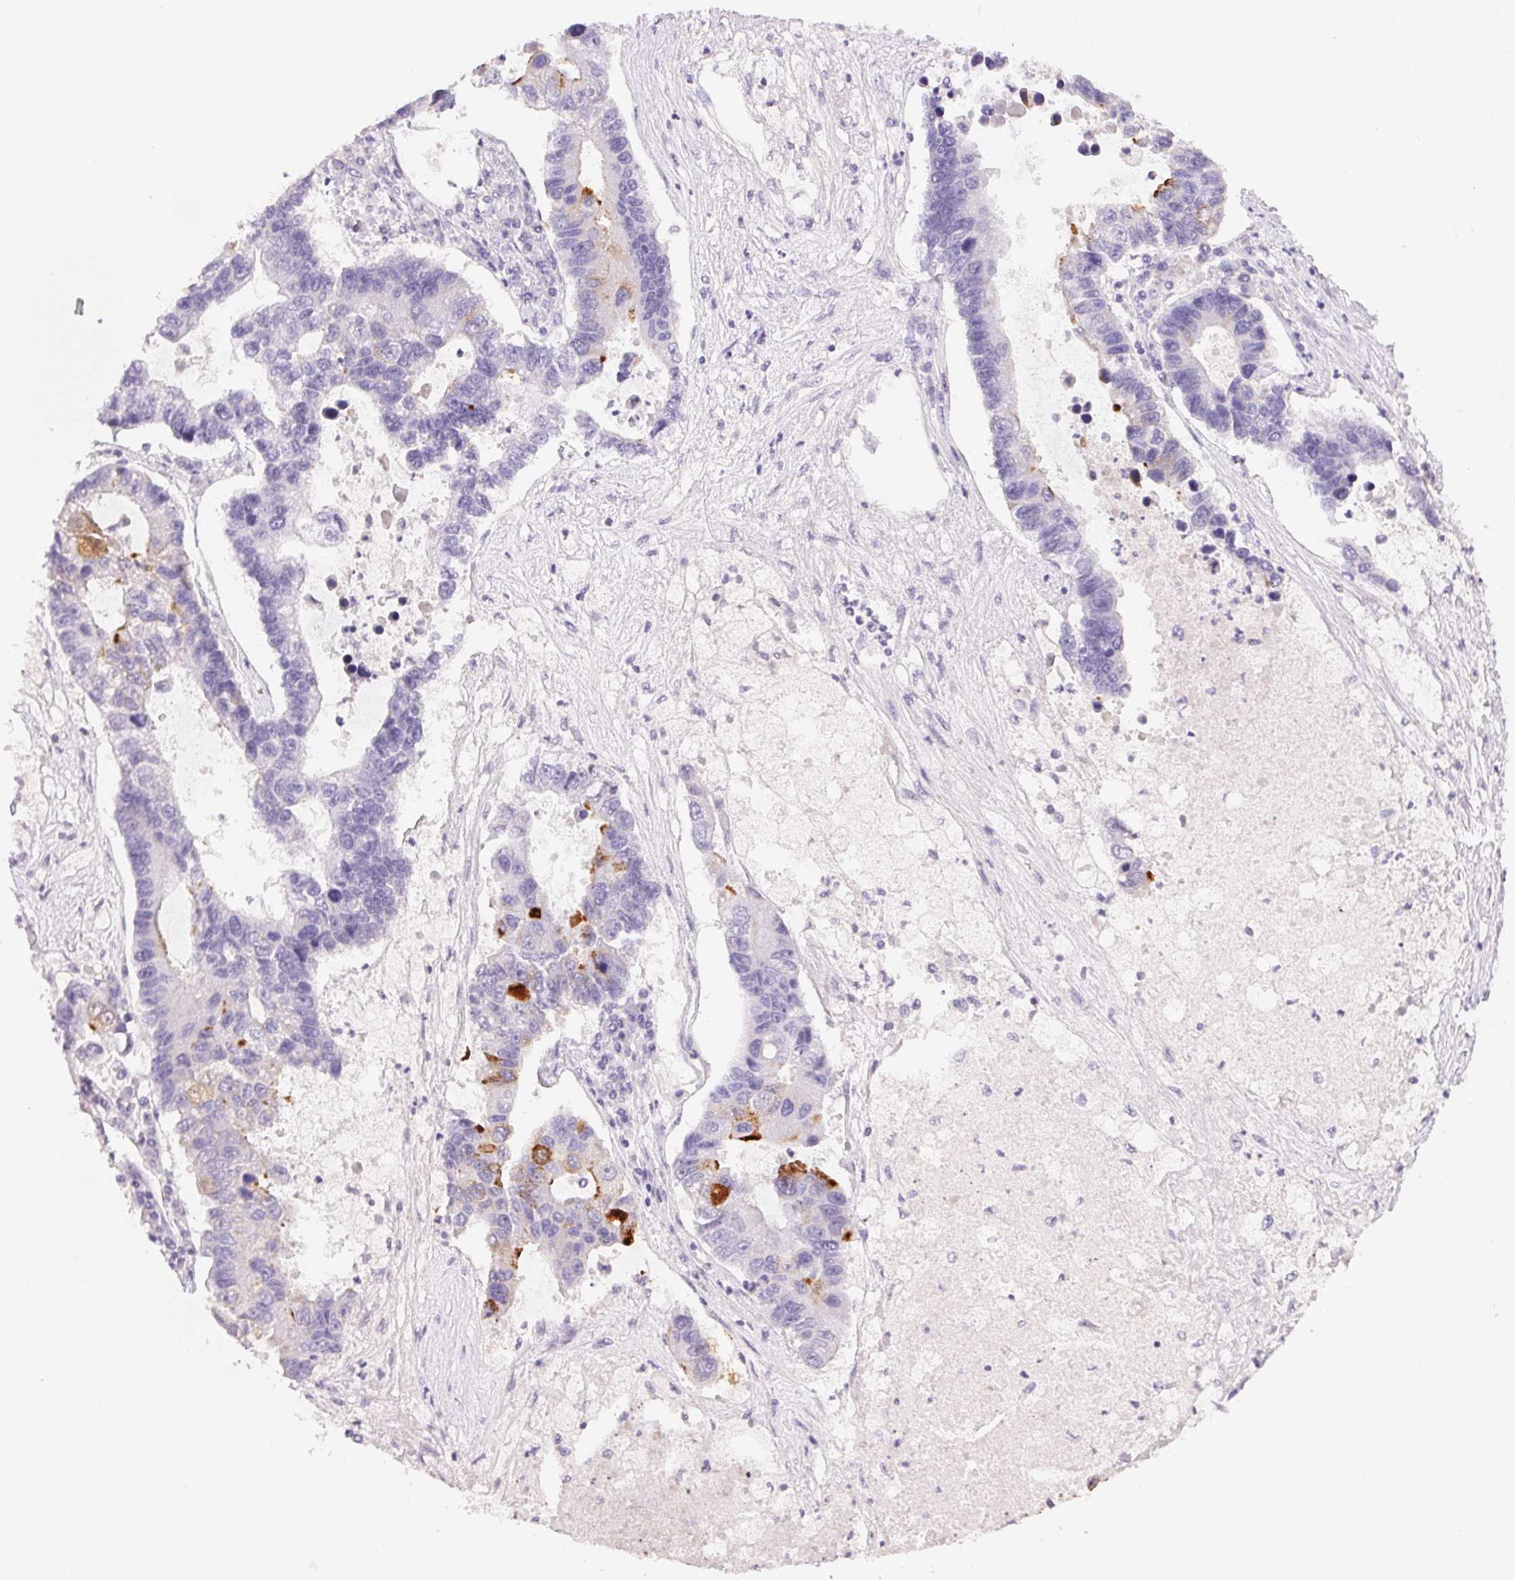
{"staining": {"intensity": "strong", "quantity": "<25%", "location": "cytoplasmic/membranous"}, "tissue": "lung cancer", "cell_type": "Tumor cells", "image_type": "cancer", "snomed": [{"axis": "morphology", "description": "Adenocarcinoma, NOS"}, {"axis": "topography", "description": "Bronchus"}, {"axis": "topography", "description": "Lung"}], "caption": "Brown immunohistochemical staining in human lung cancer exhibits strong cytoplasmic/membranous staining in approximately <25% of tumor cells.", "gene": "BPIFB2", "patient": {"sex": "female", "age": 51}}